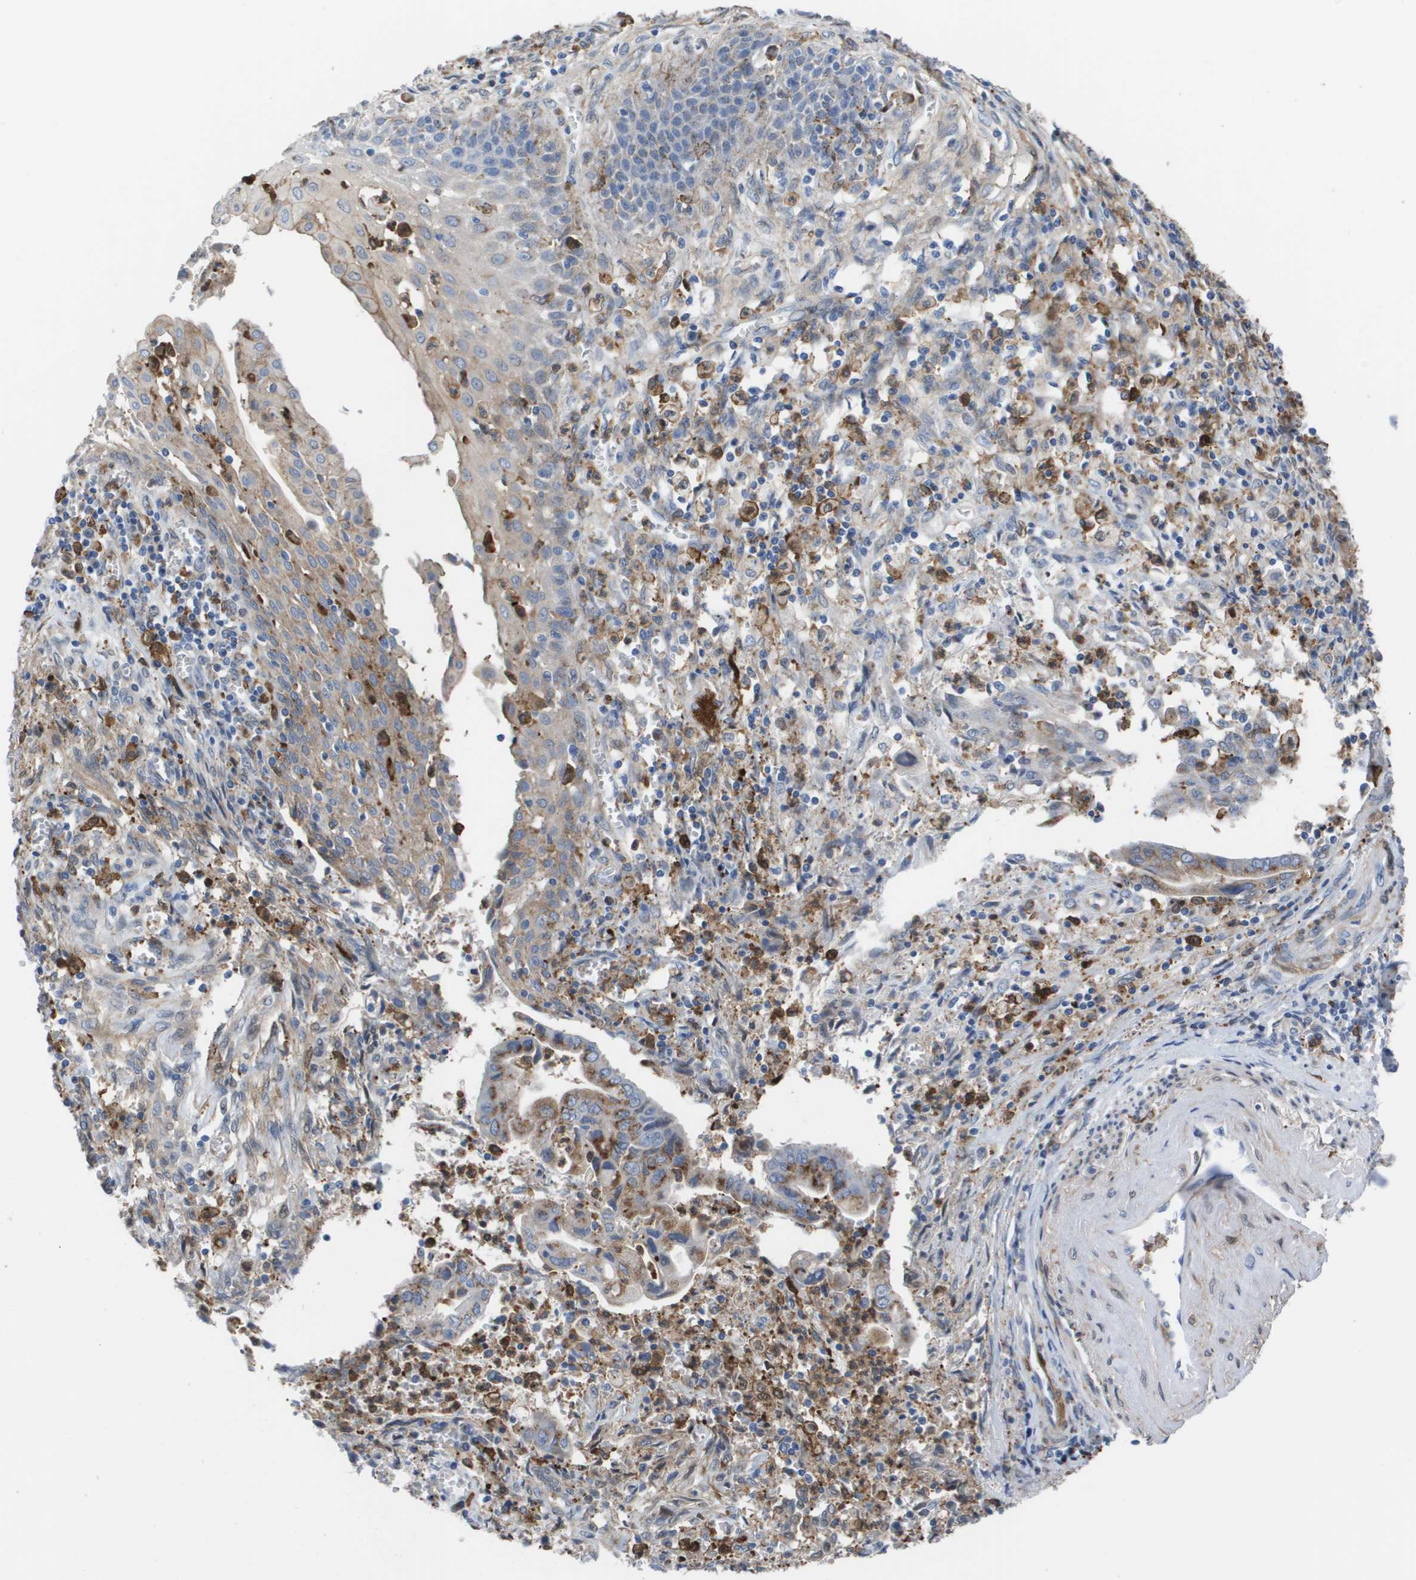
{"staining": {"intensity": "moderate", "quantity": "25%-75%", "location": "cytoplasmic/membranous"}, "tissue": "cervical cancer", "cell_type": "Tumor cells", "image_type": "cancer", "snomed": [{"axis": "morphology", "description": "Adenocarcinoma, NOS"}, {"axis": "topography", "description": "Cervix"}], "caption": "An immunohistochemistry (IHC) histopathology image of tumor tissue is shown. Protein staining in brown highlights moderate cytoplasmic/membranous positivity in cervical cancer (adenocarcinoma) within tumor cells.", "gene": "SLC37A2", "patient": {"sex": "female", "age": 44}}